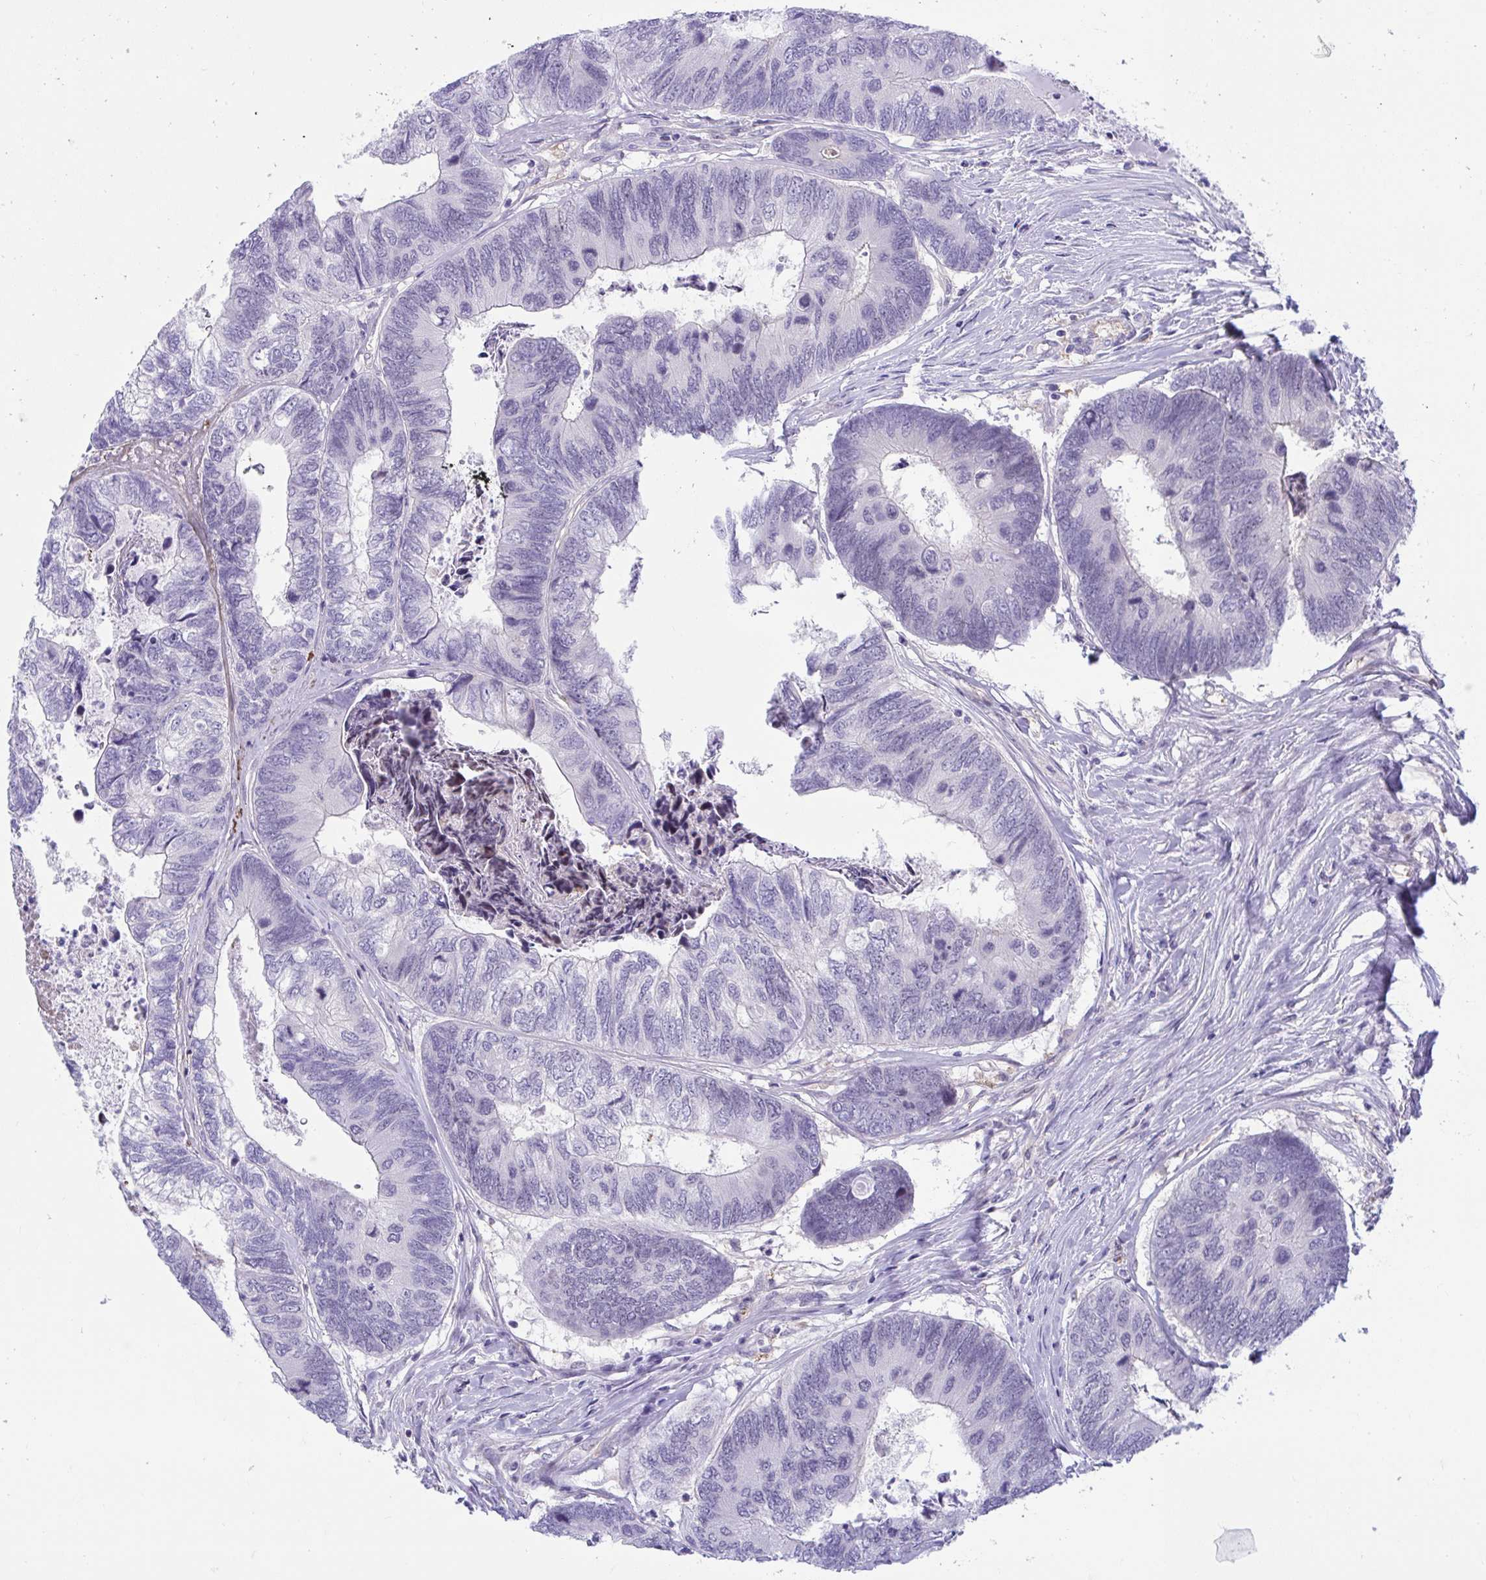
{"staining": {"intensity": "negative", "quantity": "none", "location": "none"}, "tissue": "colorectal cancer", "cell_type": "Tumor cells", "image_type": "cancer", "snomed": [{"axis": "morphology", "description": "Adenocarcinoma, NOS"}, {"axis": "topography", "description": "Colon"}], "caption": "Histopathology image shows no protein staining in tumor cells of colorectal adenocarcinoma tissue.", "gene": "CENPQ", "patient": {"sex": "female", "age": 67}}